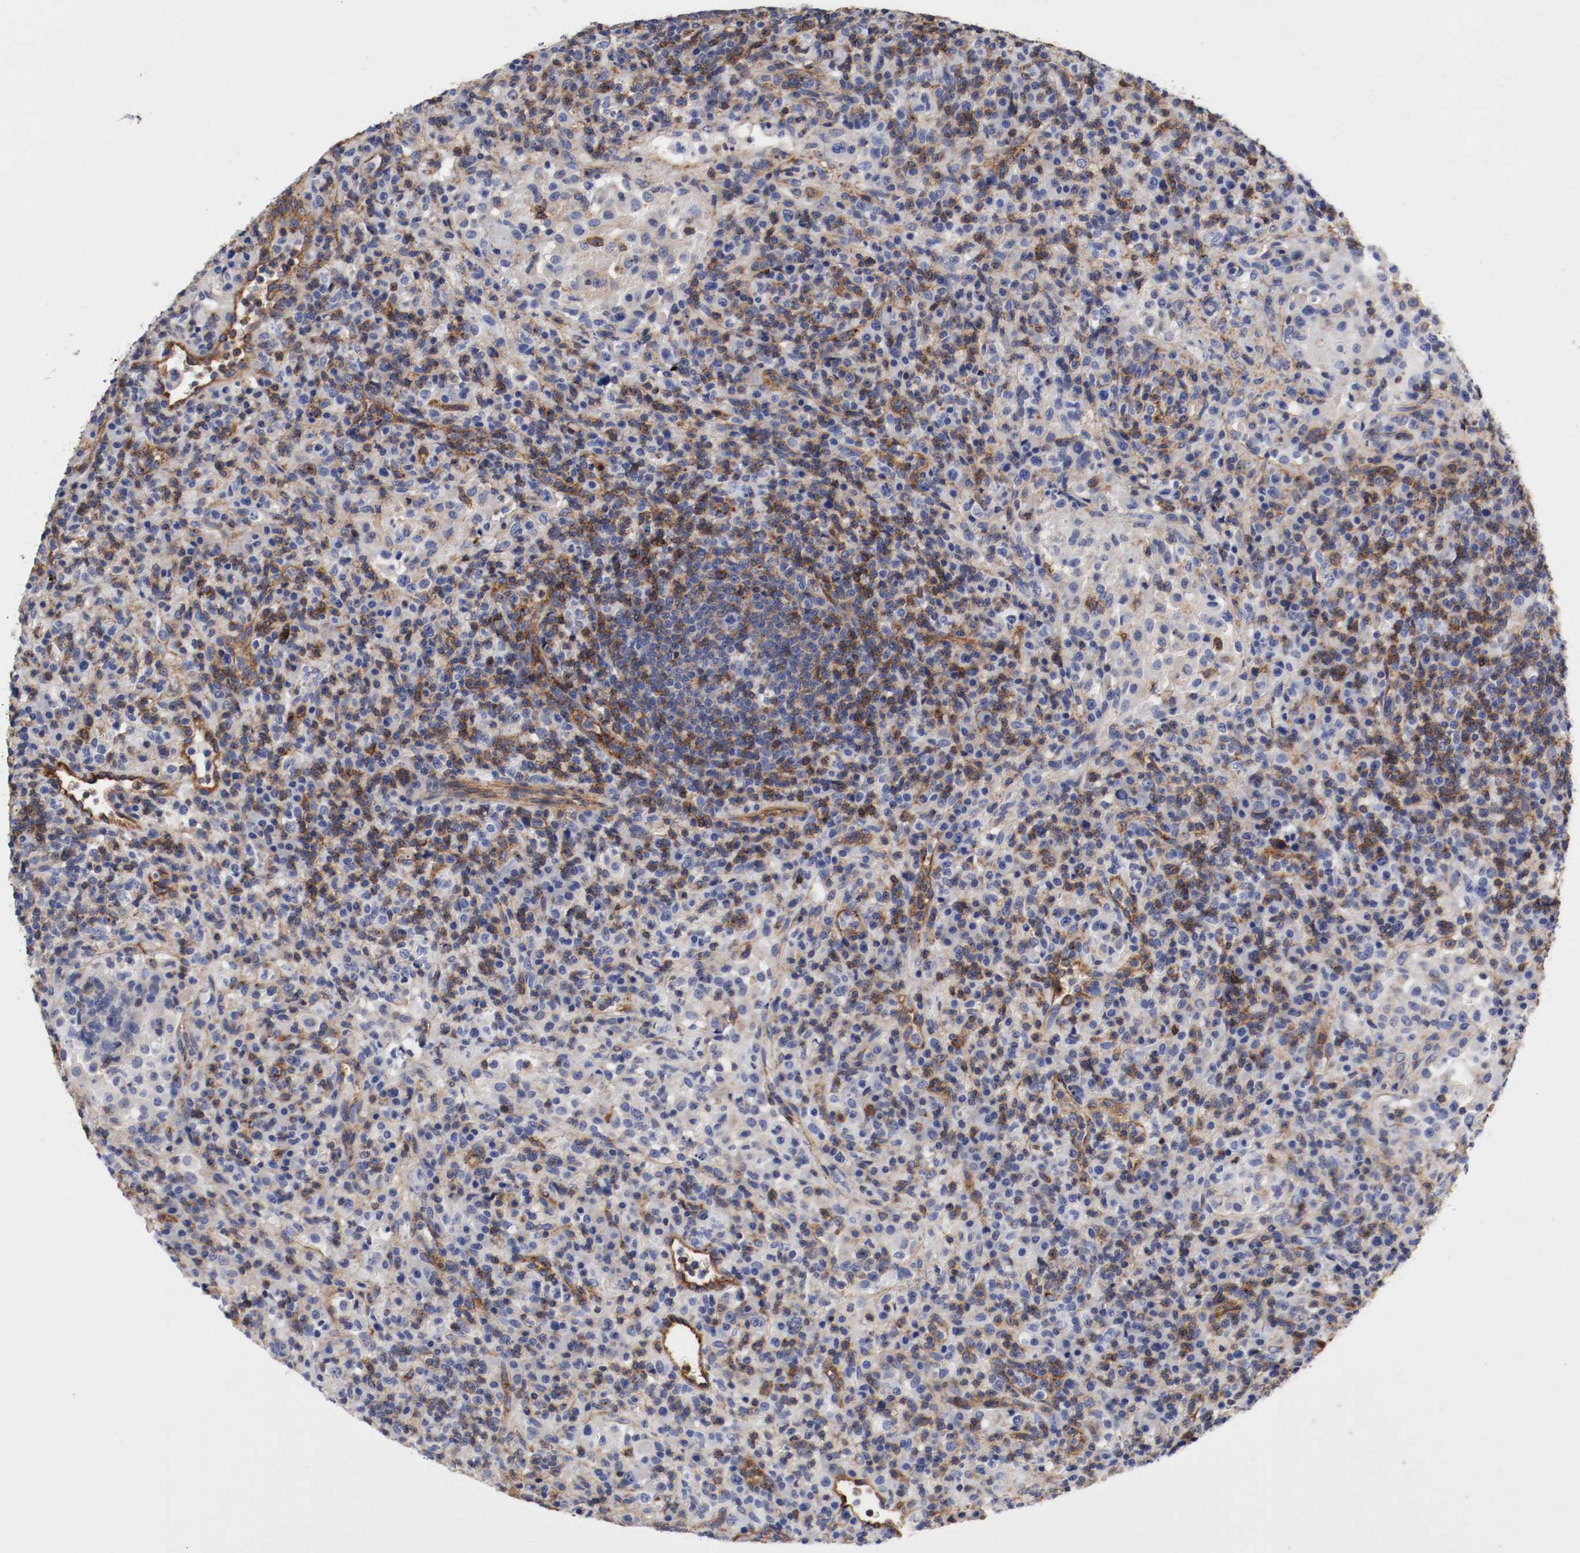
{"staining": {"intensity": "negative", "quantity": "none", "location": "none"}, "tissue": "lymphoma", "cell_type": "Tumor cells", "image_type": "cancer", "snomed": [{"axis": "morphology", "description": "Hodgkin's disease, NOS"}, {"axis": "topography", "description": "Lymph node"}], "caption": "This micrograph is of Hodgkin's disease stained with IHC to label a protein in brown with the nuclei are counter-stained blue. There is no staining in tumor cells.", "gene": "IFITM1", "patient": {"sex": "male", "age": 65}}